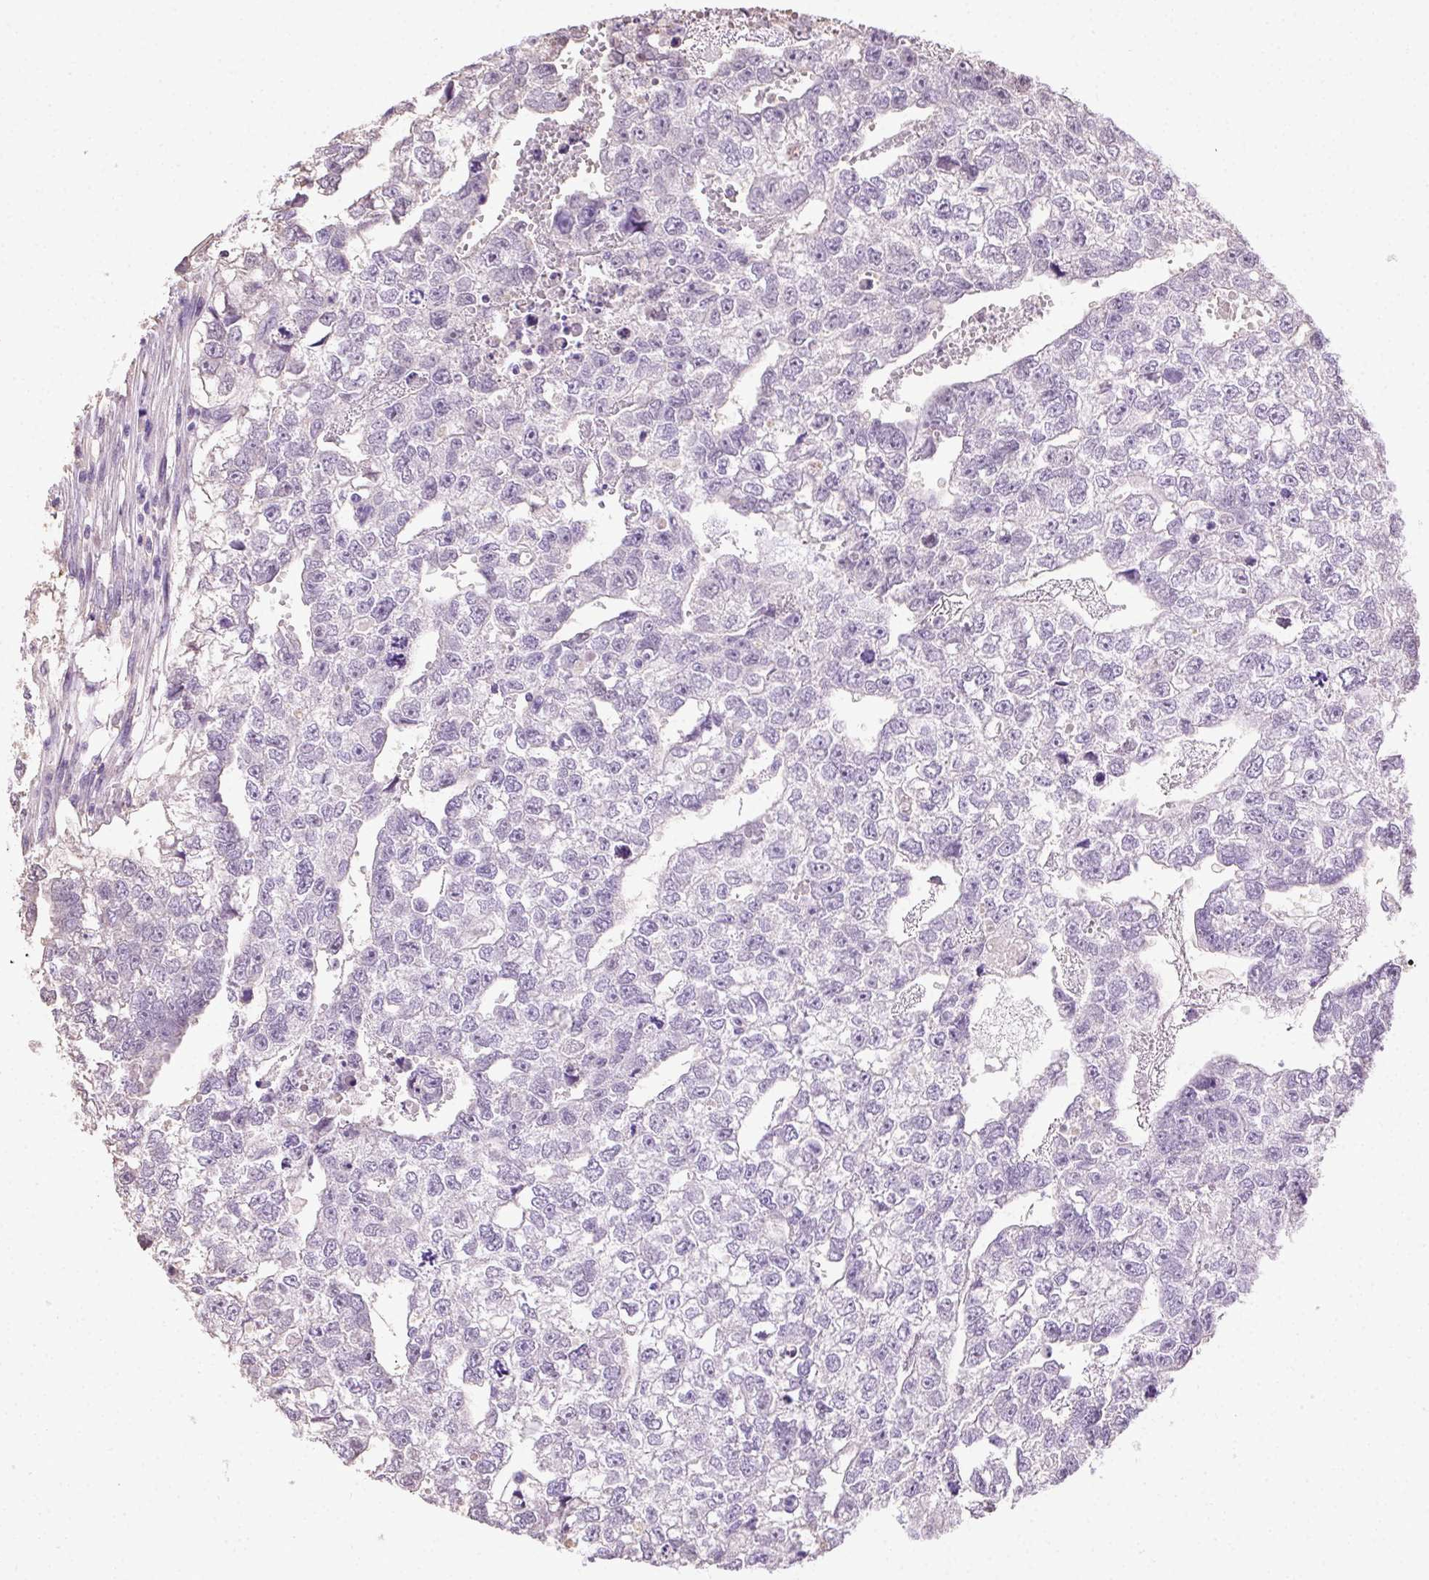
{"staining": {"intensity": "negative", "quantity": "none", "location": "none"}, "tissue": "testis cancer", "cell_type": "Tumor cells", "image_type": "cancer", "snomed": [{"axis": "morphology", "description": "Carcinoma, Embryonal, NOS"}, {"axis": "morphology", "description": "Teratoma, malignant, NOS"}, {"axis": "topography", "description": "Testis"}], "caption": "IHC histopathology image of human testis cancer stained for a protein (brown), which exhibits no positivity in tumor cells.", "gene": "SYCE2", "patient": {"sex": "male", "age": 44}}